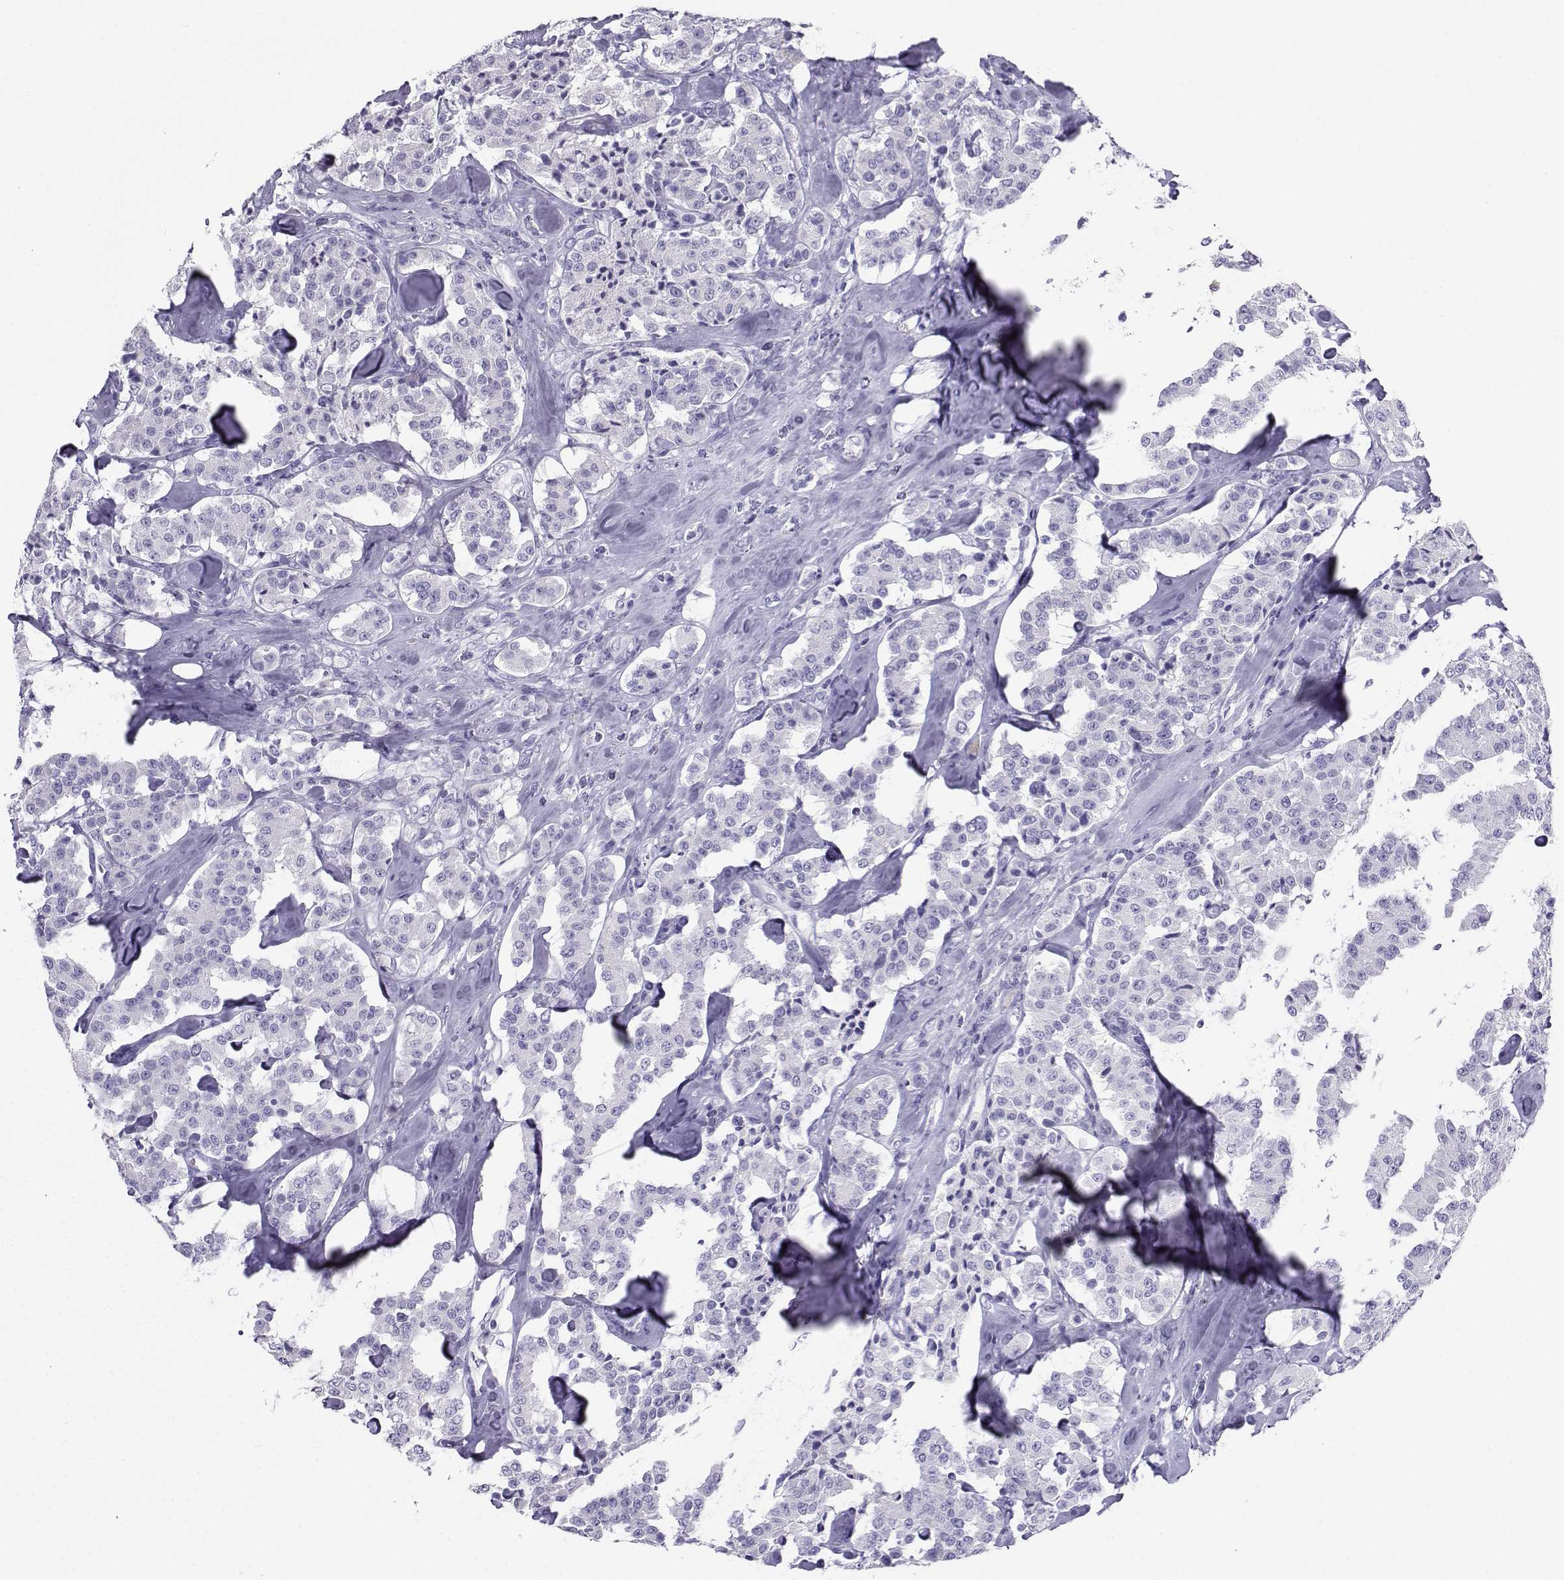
{"staining": {"intensity": "negative", "quantity": "none", "location": "none"}, "tissue": "carcinoid", "cell_type": "Tumor cells", "image_type": "cancer", "snomed": [{"axis": "morphology", "description": "Carcinoid, malignant, NOS"}, {"axis": "topography", "description": "Pancreas"}], "caption": "An immunohistochemistry (IHC) micrograph of carcinoid (malignant) is shown. There is no staining in tumor cells of carcinoid (malignant).", "gene": "CD109", "patient": {"sex": "male", "age": 41}}